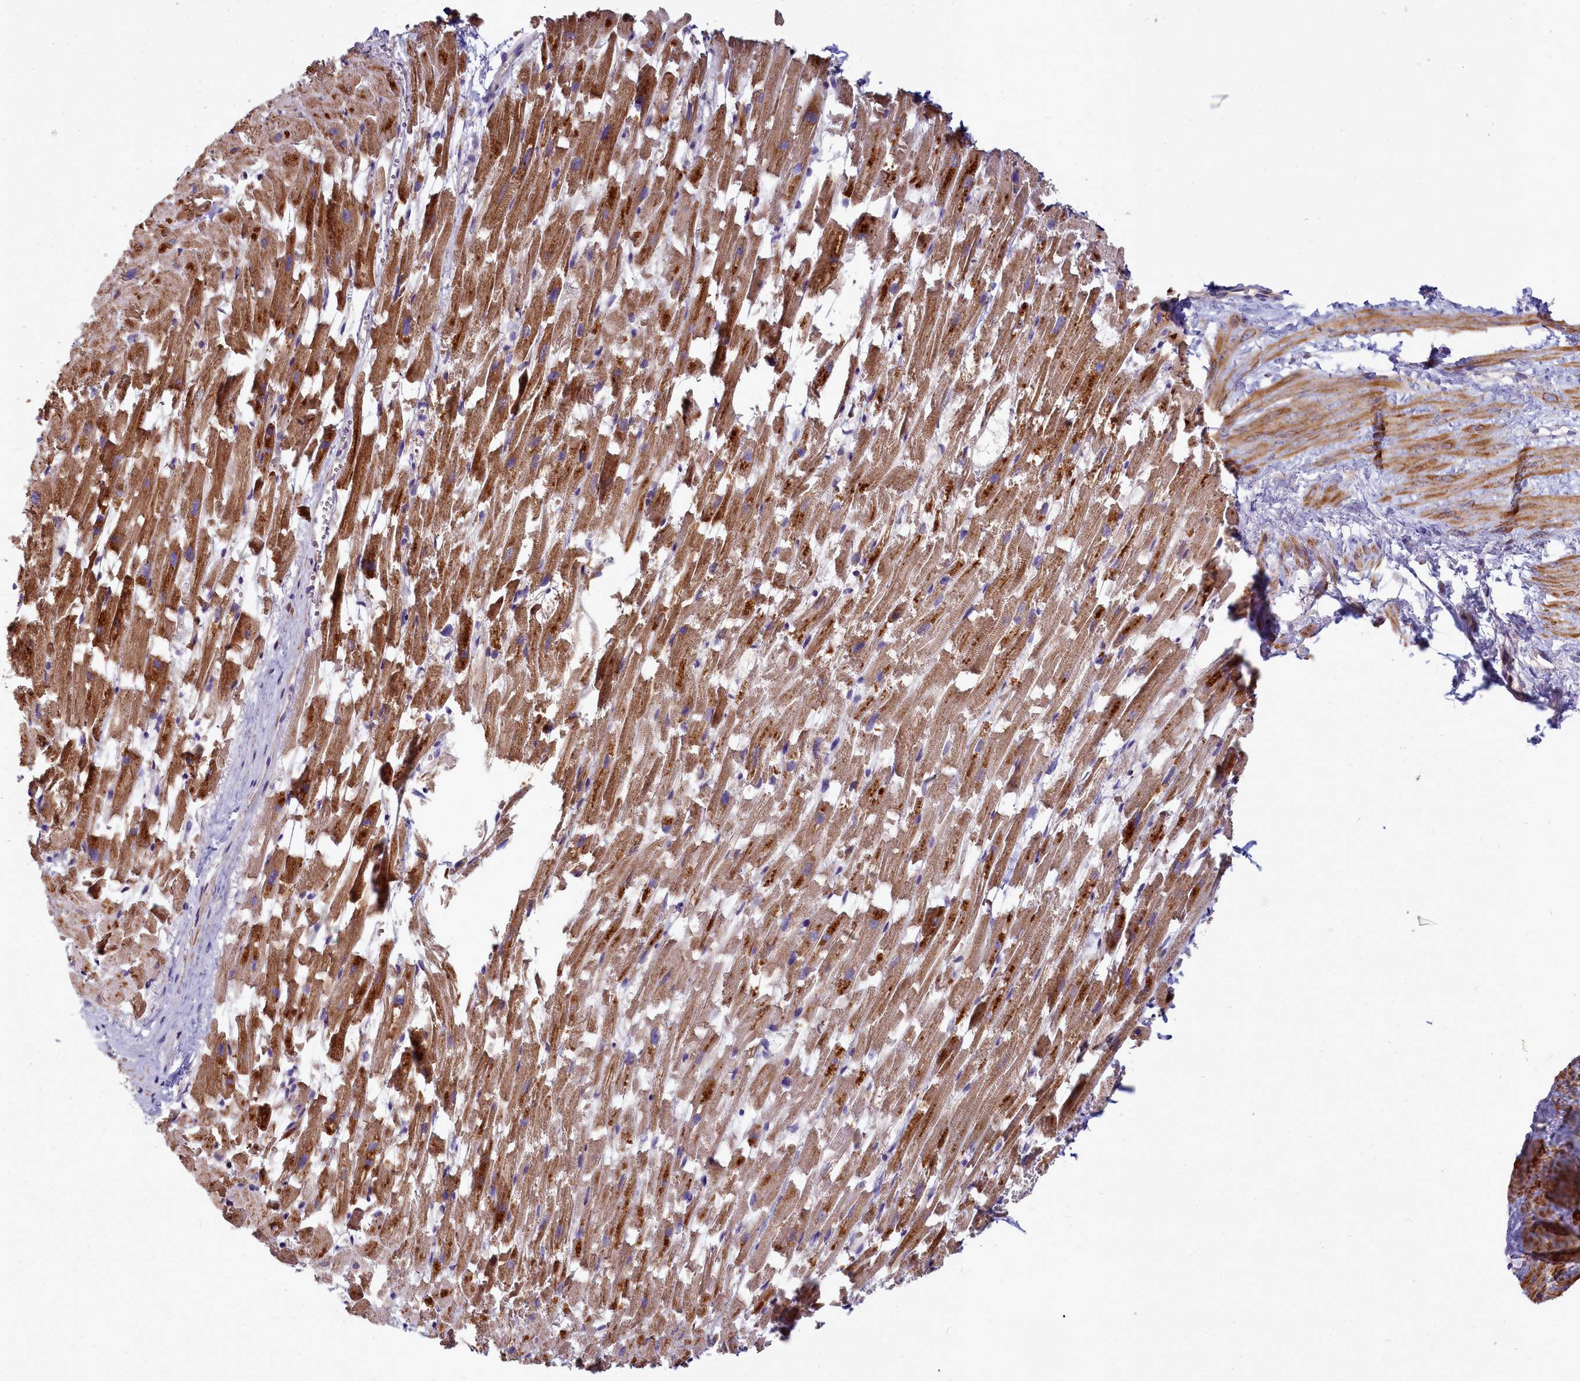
{"staining": {"intensity": "moderate", "quantity": ">75%", "location": "cytoplasmic/membranous"}, "tissue": "heart muscle", "cell_type": "Cardiomyocytes", "image_type": "normal", "snomed": [{"axis": "morphology", "description": "Normal tissue, NOS"}, {"axis": "topography", "description": "Heart"}], "caption": "A photomicrograph of heart muscle stained for a protein reveals moderate cytoplasmic/membranous brown staining in cardiomyocytes. The staining is performed using DAB (3,3'-diaminobenzidine) brown chromogen to label protein expression. The nuclei are counter-stained blue using hematoxylin.", "gene": "SMPD4", "patient": {"sex": "female", "age": 64}}